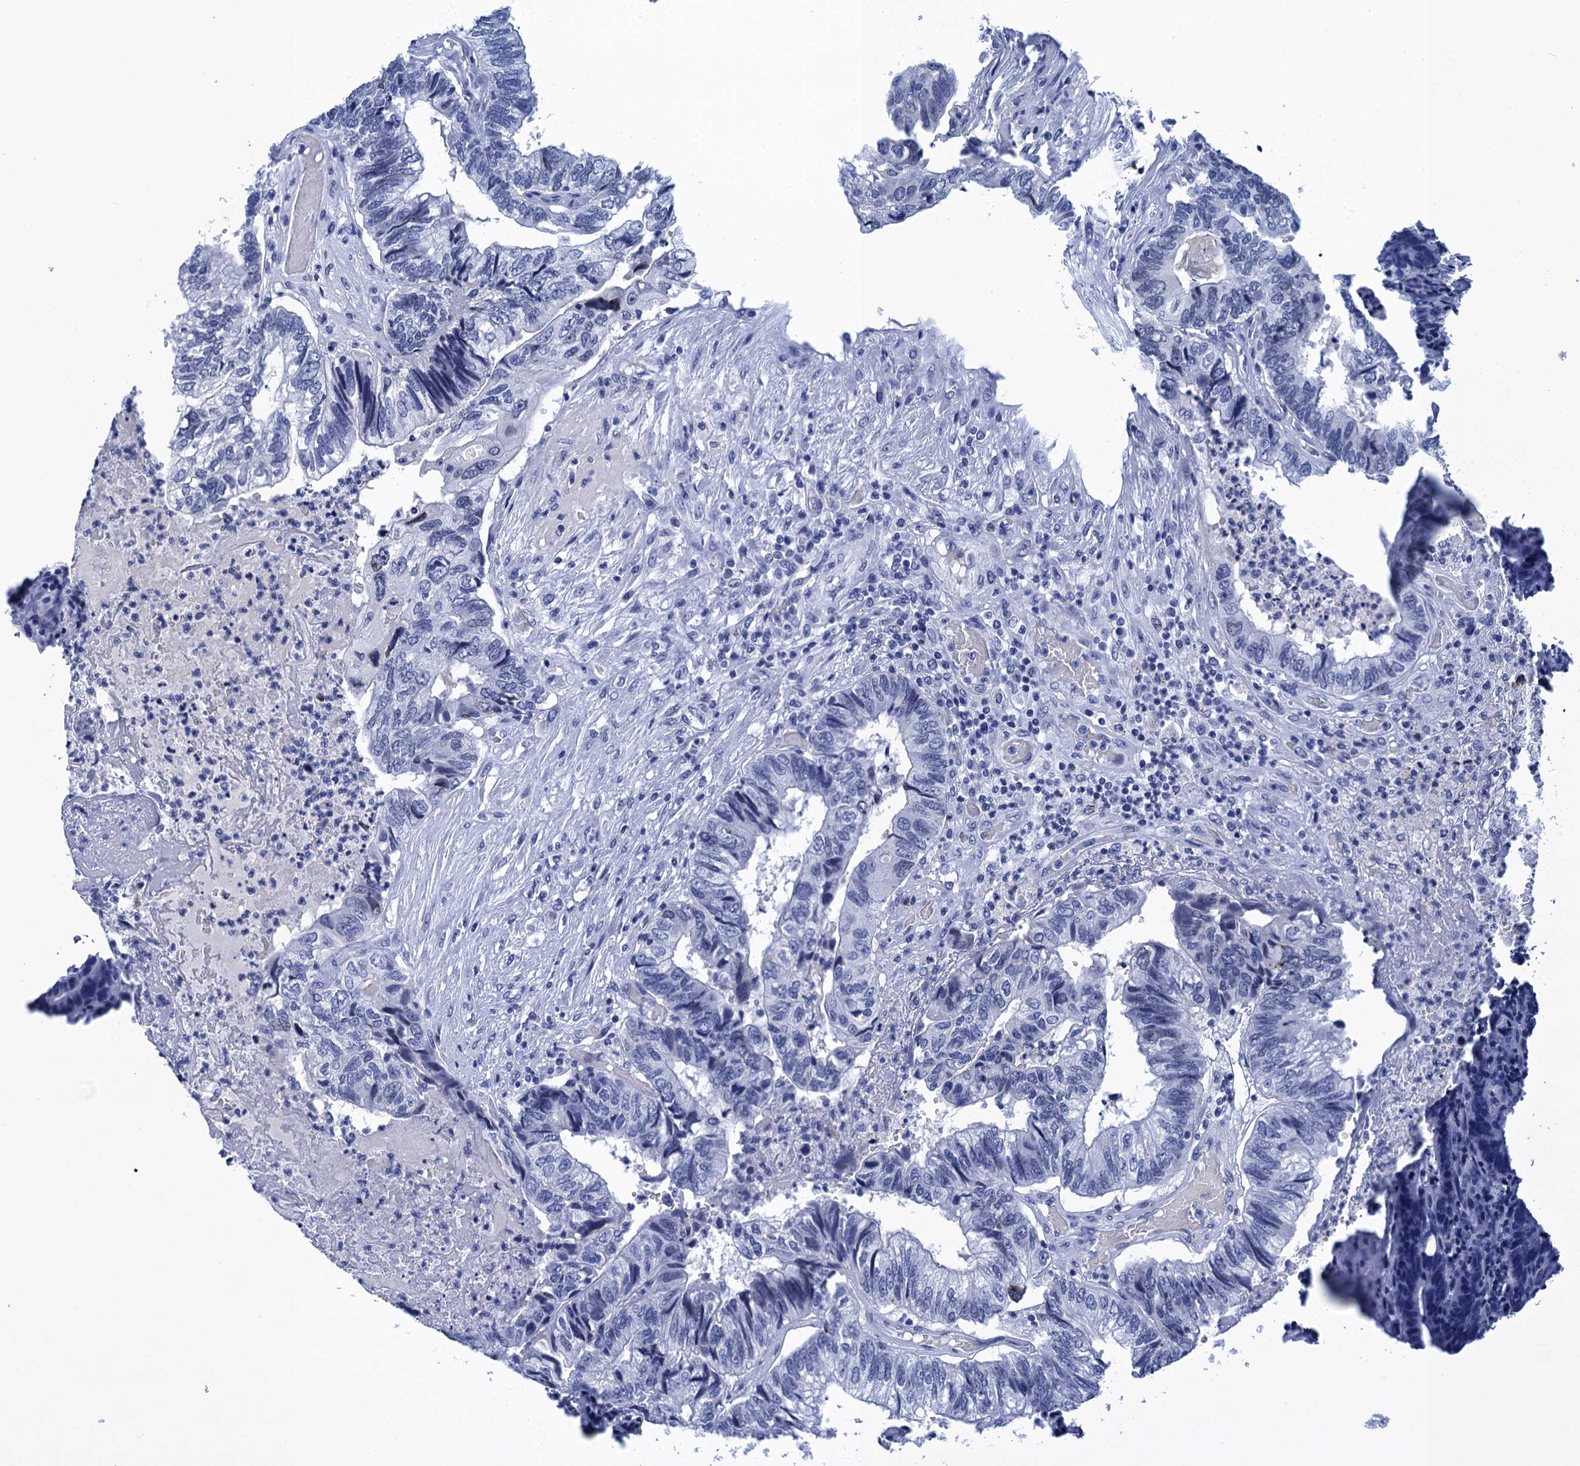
{"staining": {"intensity": "negative", "quantity": "none", "location": "none"}, "tissue": "colorectal cancer", "cell_type": "Tumor cells", "image_type": "cancer", "snomed": [{"axis": "morphology", "description": "Adenocarcinoma, NOS"}, {"axis": "topography", "description": "Colon"}], "caption": "Tumor cells are negative for protein expression in human colorectal cancer (adenocarcinoma). (DAB immunohistochemistry visualized using brightfield microscopy, high magnification).", "gene": "METTL25", "patient": {"sex": "female", "age": 67}}